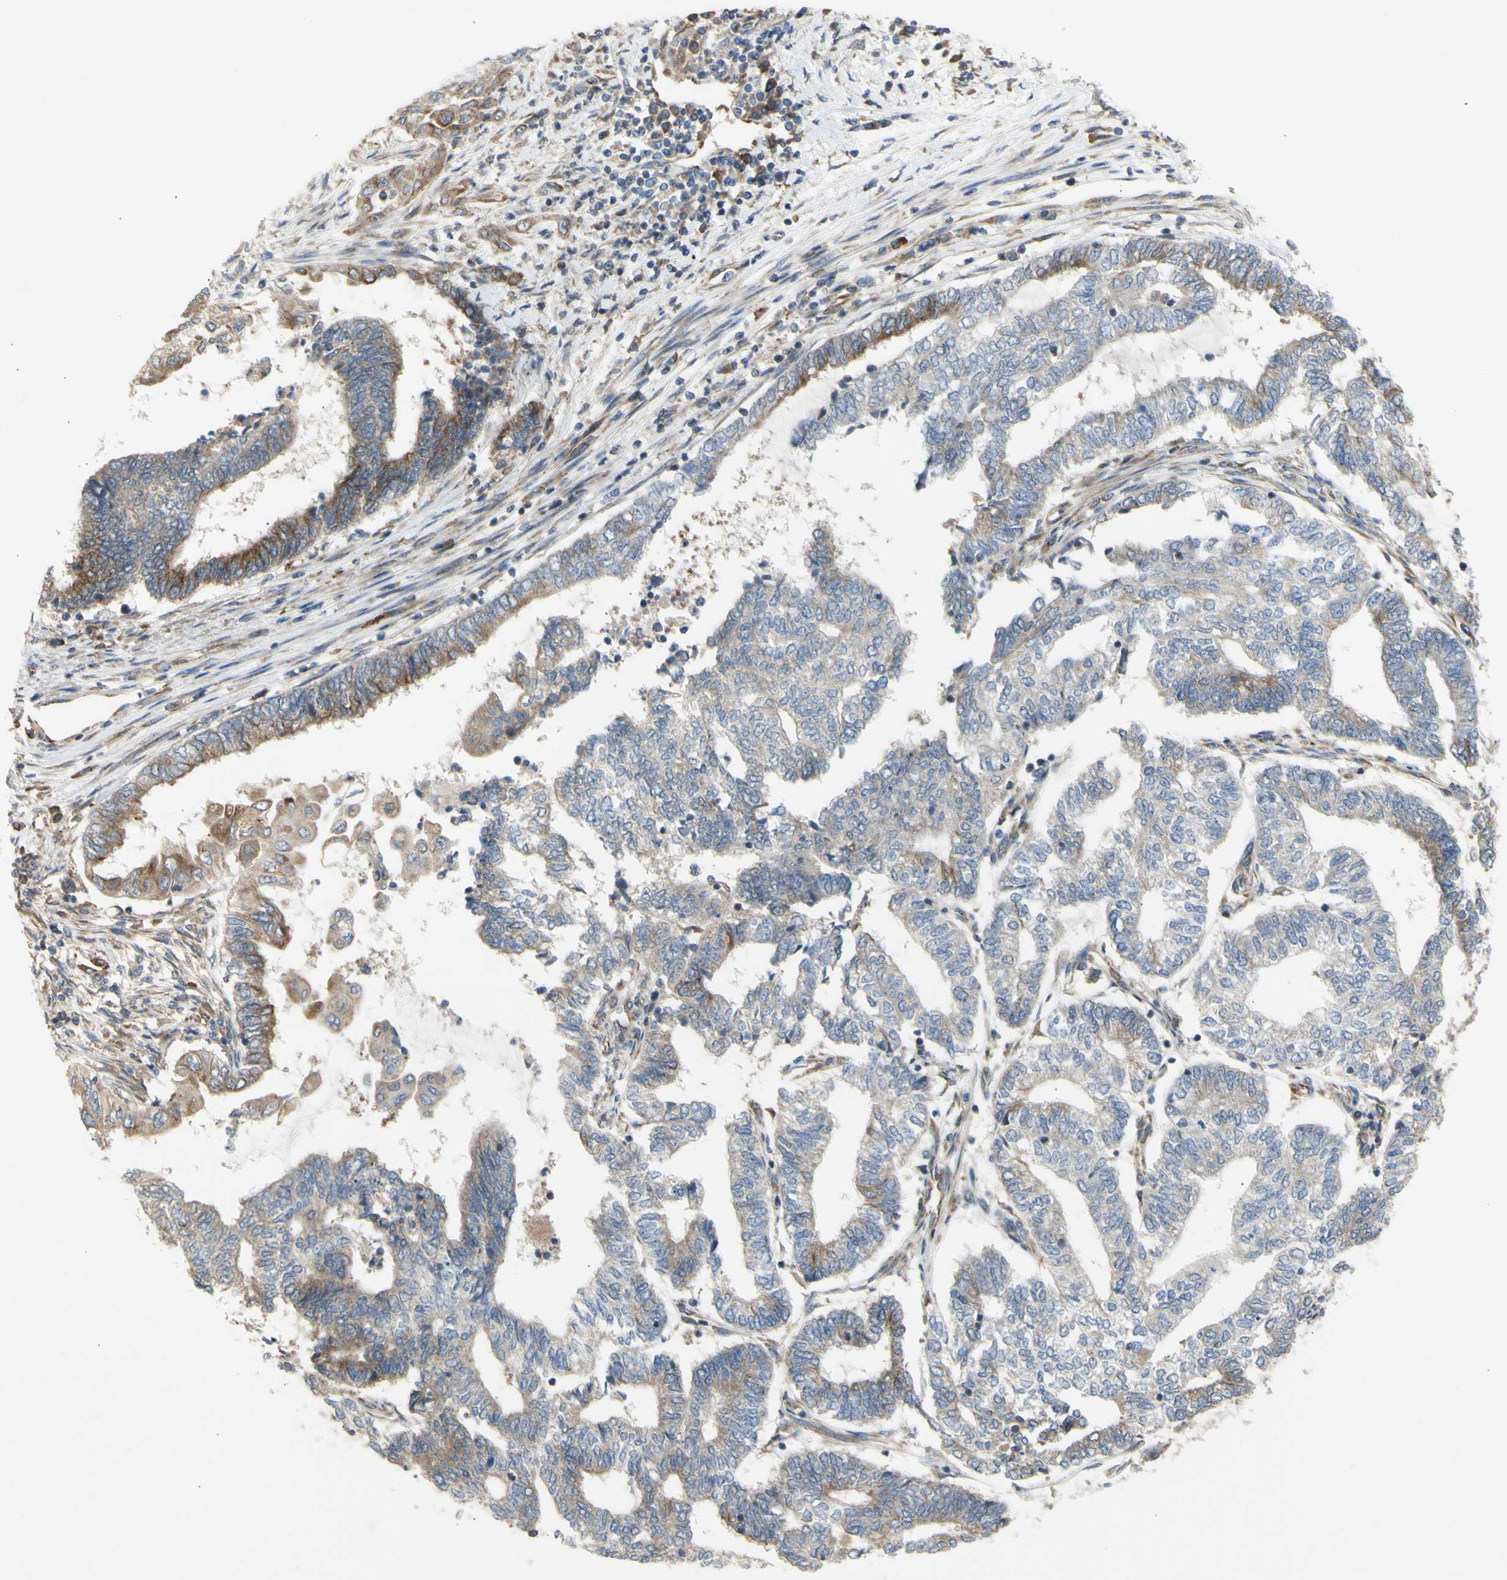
{"staining": {"intensity": "moderate", "quantity": "<25%", "location": "cytoplasmic/membranous"}, "tissue": "endometrial cancer", "cell_type": "Tumor cells", "image_type": "cancer", "snomed": [{"axis": "morphology", "description": "Adenocarcinoma, NOS"}, {"axis": "topography", "description": "Uterus"}, {"axis": "topography", "description": "Endometrium"}], "caption": "A micrograph showing moderate cytoplasmic/membranous staining in about <25% of tumor cells in endometrial cancer, as visualized by brown immunohistochemical staining.", "gene": "KLC1", "patient": {"sex": "female", "age": 70}}